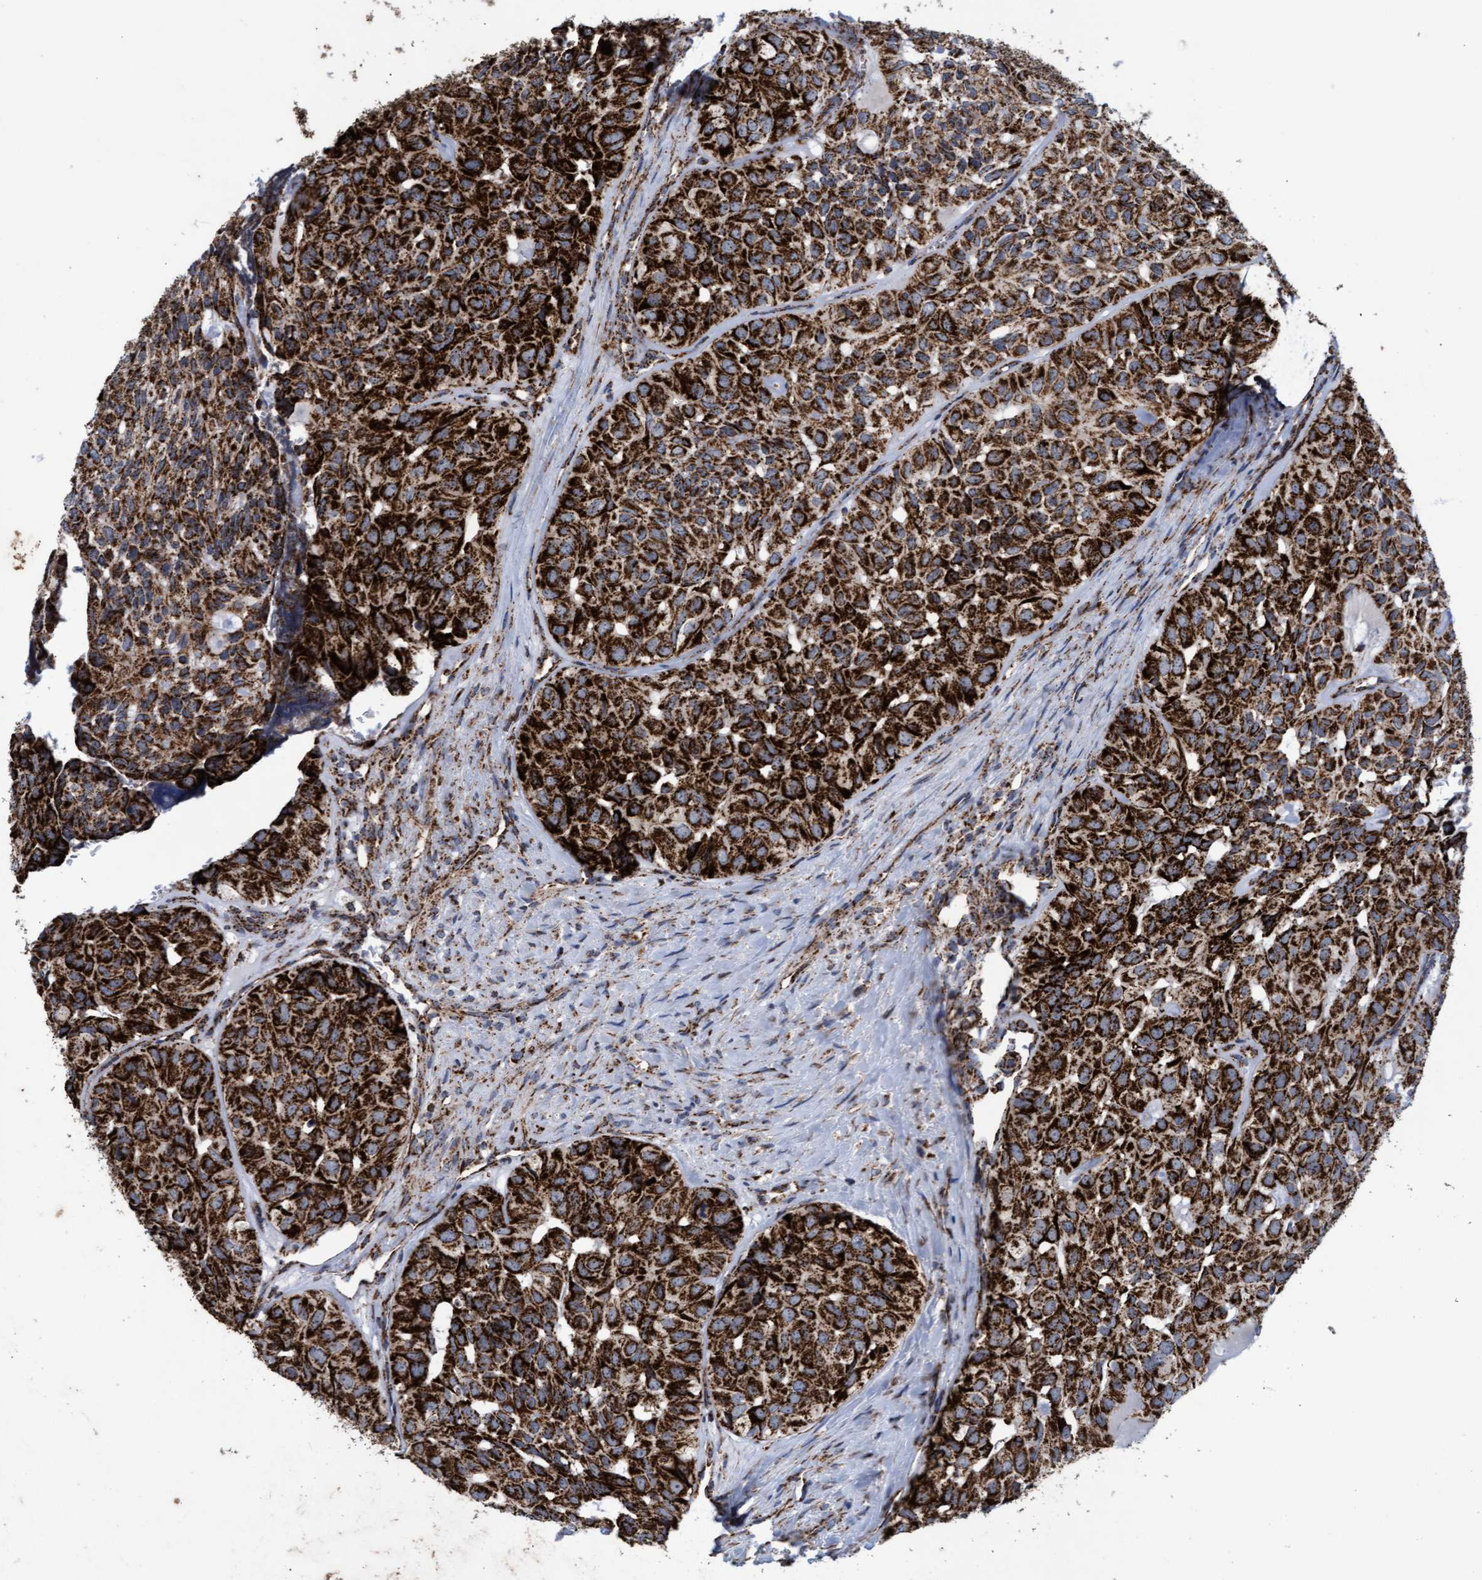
{"staining": {"intensity": "strong", "quantity": ">75%", "location": "cytoplasmic/membranous"}, "tissue": "head and neck cancer", "cell_type": "Tumor cells", "image_type": "cancer", "snomed": [{"axis": "morphology", "description": "Adenocarcinoma, NOS"}, {"axis": "topography", "description": "Salivary gland, NOS"}, {"axis": "topography", "description": "Head-Neck"}], "caption": "This histopathology image shows immunohistochemistry (IHC) staining of head and neck cancer (adenocarcinoma), with high strong cytoplasmic/membranous expression in approximately >75% of tumor cells.", "gene": "MRPL38", "patient": {"sex": "female", "age": 76}}